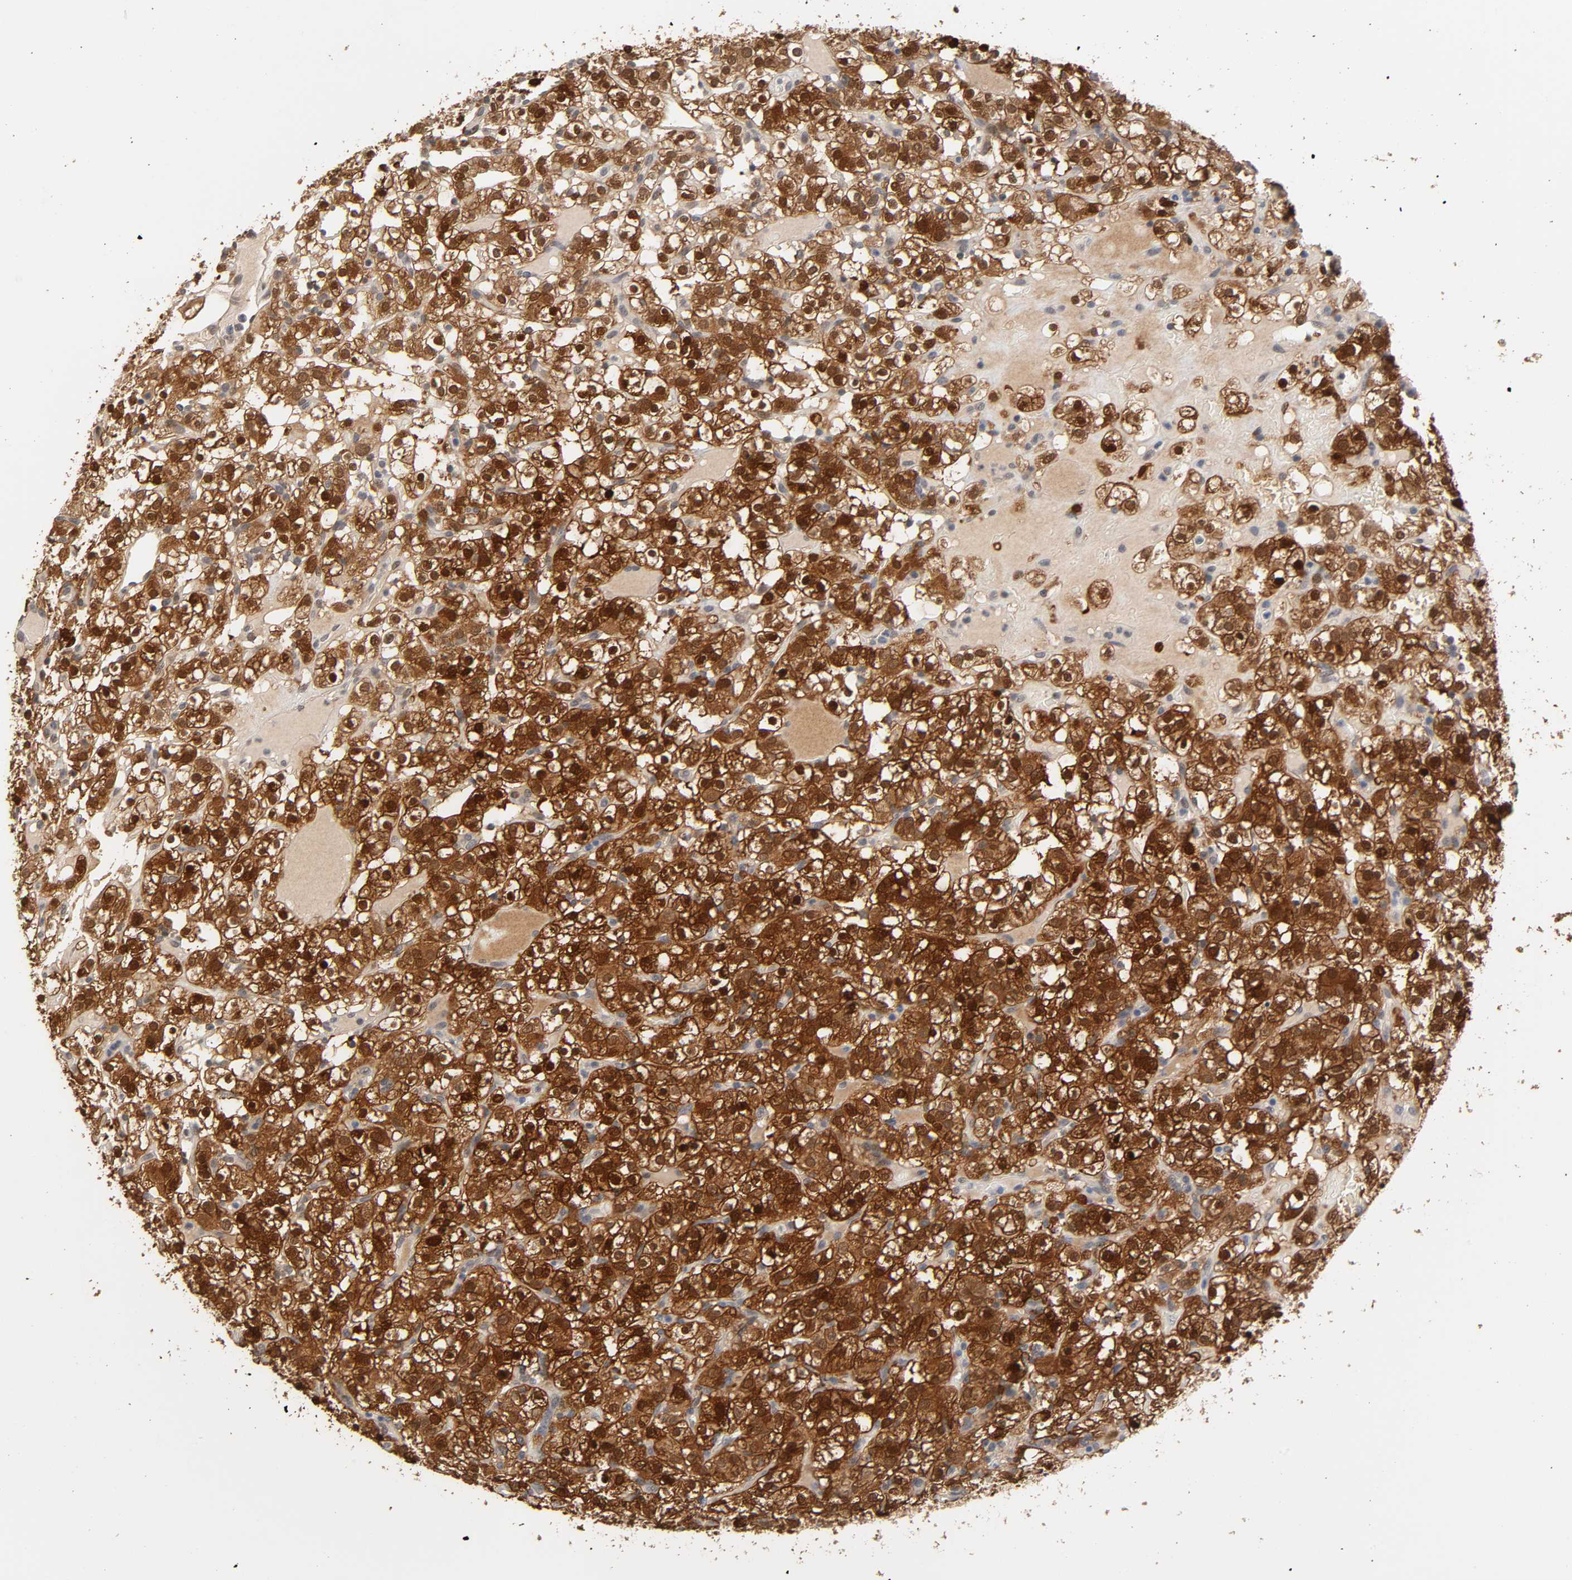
{"staining": {"intensity": "strong", "quantity": ">75%", "location": "cytoplasmic/membranous,nuclear"}, "tissue": "renal cancer", "cell_type": "Tumor cells", "image_type": "cancer", "snomed": [{"axis": "morphology", "description": "Normal tissue, NOS"}, {"axis": "morphology", "description": "Adenocarcinoma, NOS"}, {"axis": "topography", "description": "Kidney"}], "caption": "A brown stain highlights strong cytoplasmic/membranous and nuclear staining of a protein in renal cancer tumor cells.", "gene": "HTR1E", "patient": {"sex": "female", "age": 72}}